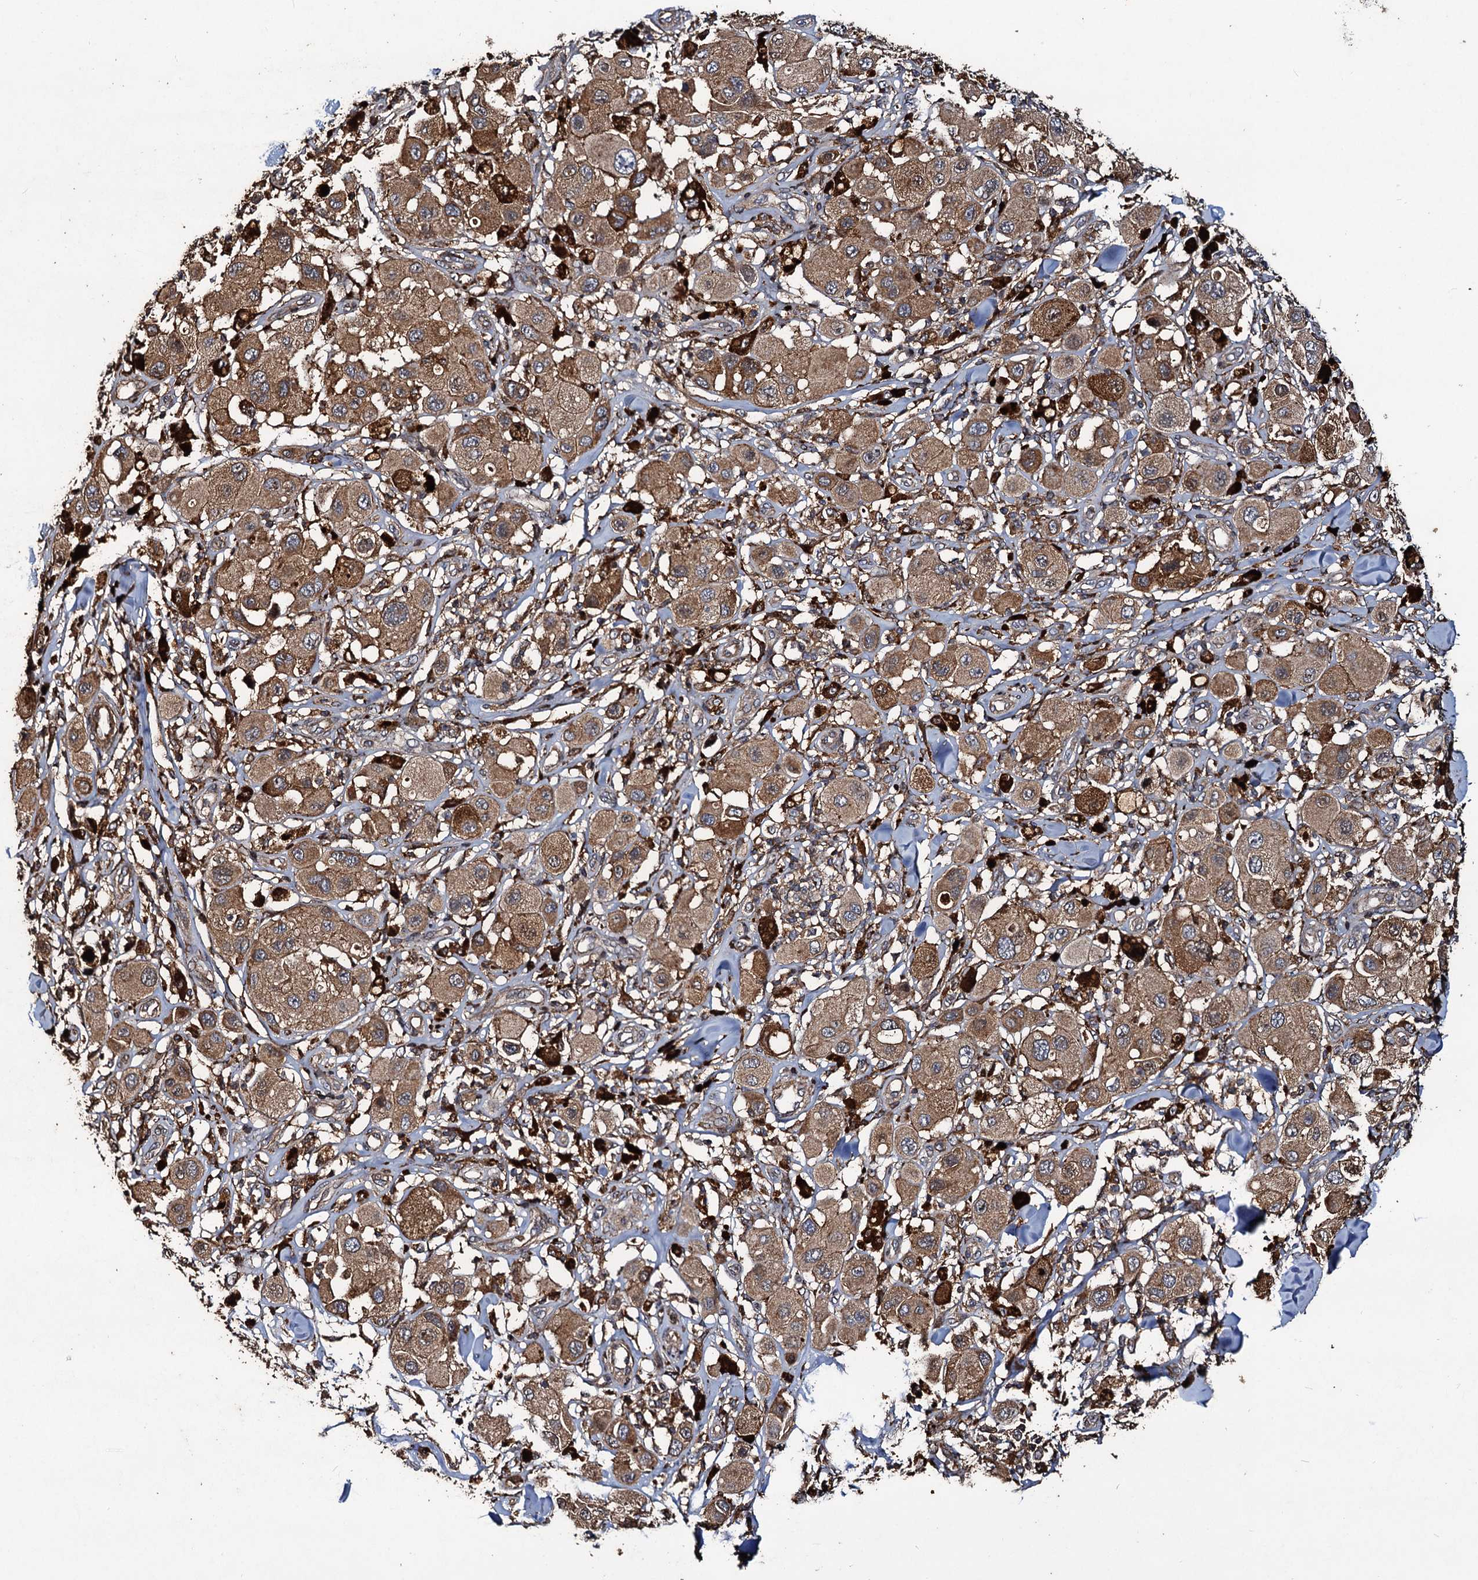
{"staining": {"intensity": "moderate", "quantity": ">75%", "location": "cytoplasmic/membranous"}, "tissue": "melanoma", "cell_type": "Tumor cells", "image_type": "cancer", "snomed": [{"axis": "morphology", "description": "Malignant melanoma, Metastatic site"}, {"axis": "topography", "description": "Skin"}], "caption": "Human malignant melanoma (metastatic site) stained with a brown dye demonstrates moderate cytoplasmic/membranous positive staining in about >75% of tumor cells.", "gene": "NOTCH2NLA", "patient": {"sex": "male", "age": 41}}